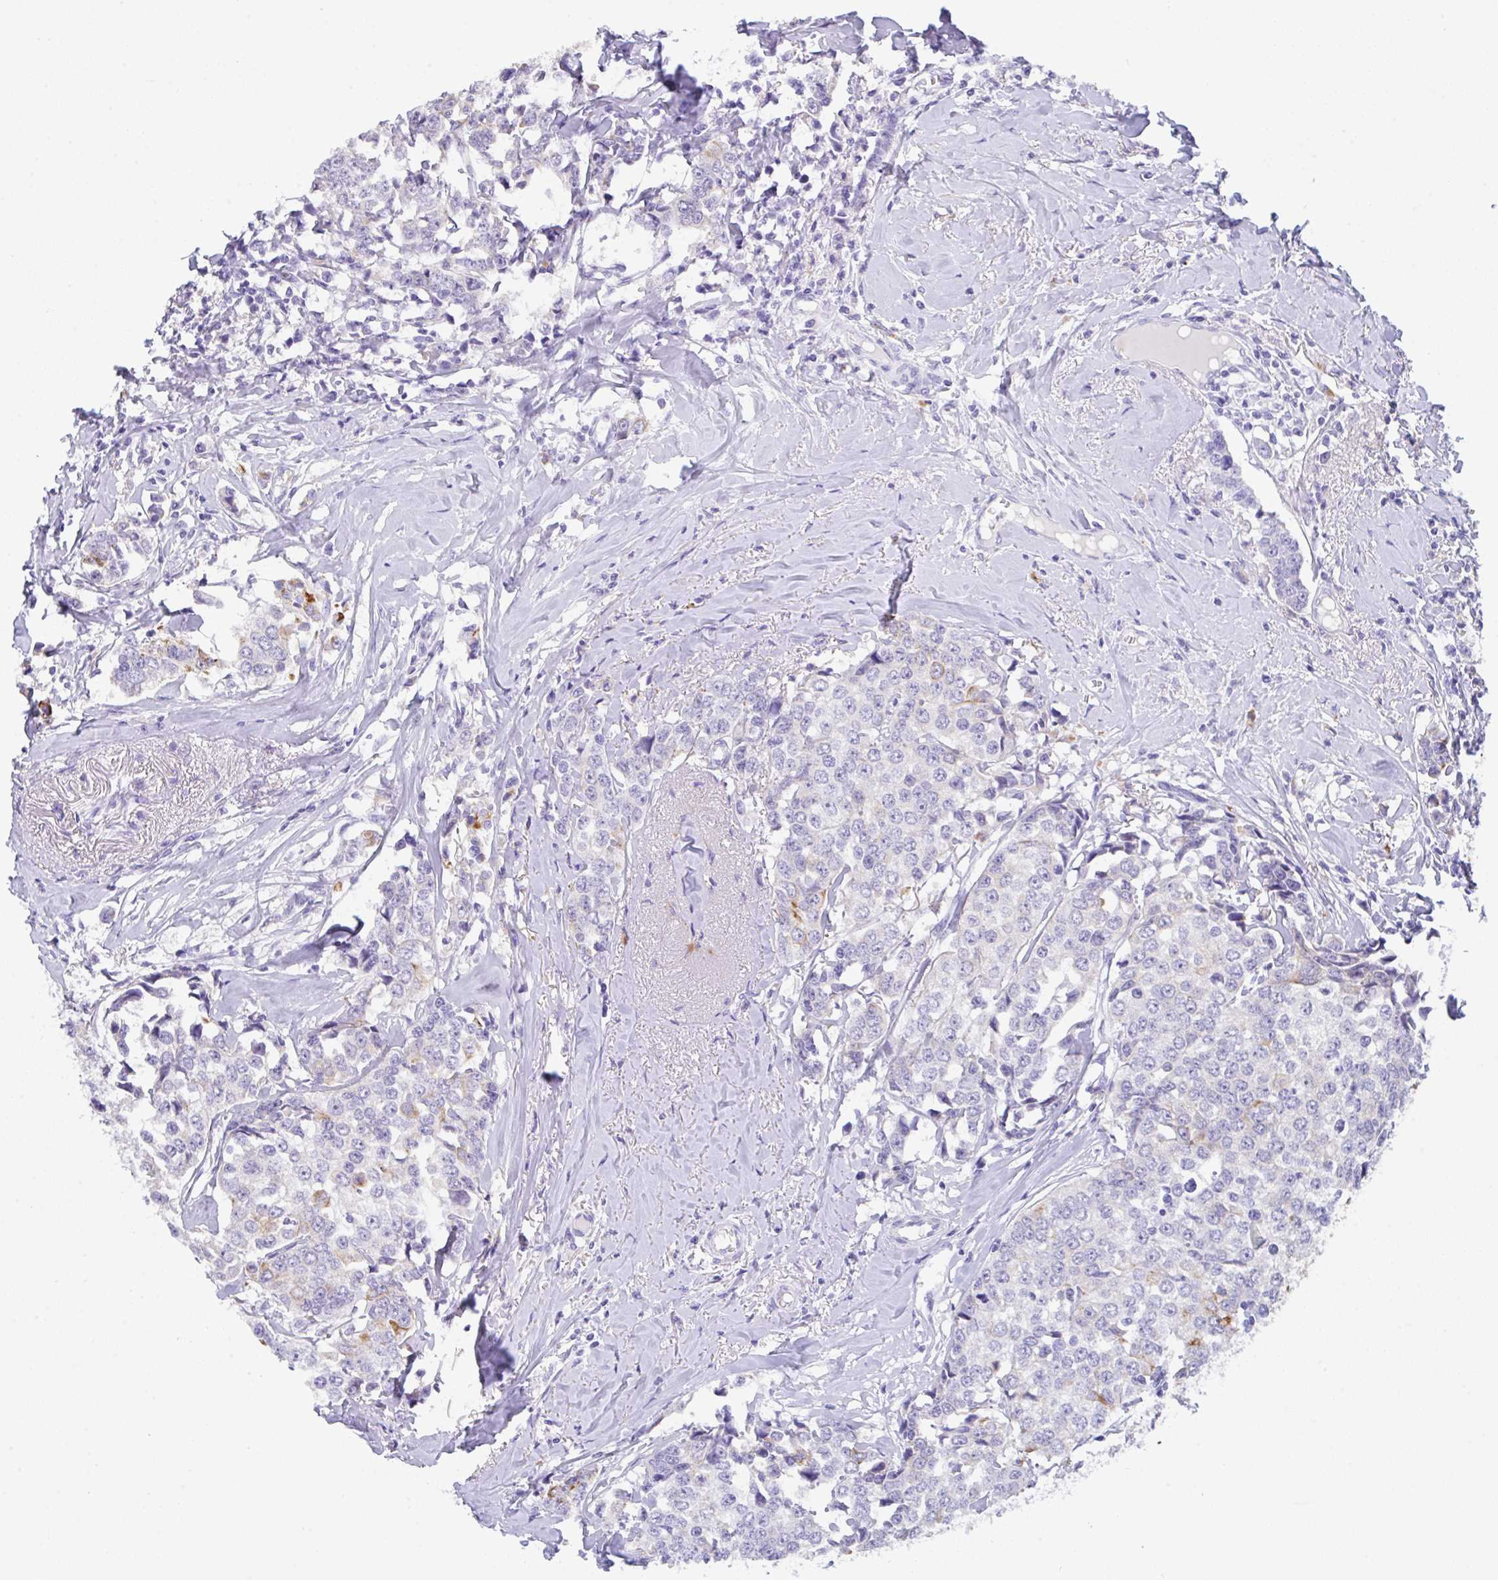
{"staining": {"intensity": "strong", "quantity": "<25%", "location": "cytoplasmic/membranous"}, "tissue": "breast cancer", "cell_type": "Tumor cells", "image_type": "cancer", "snomed": [{"axis": "morphology", "description": "Duct carcinoma"}, {"axis": "topography", "description": "Breast"}], "caption": "Protein expression analysis of breast cancer reveals strong cytoplasmic/membranous staining in approximately <25% of tumor cells. The staining is performed using DAB brown chromogen to label protein expression. The nuclei are counter-stained blue using hematoxylin.", "gene": "TRAF4", "patient": {"sex": "female", "age": 80}}